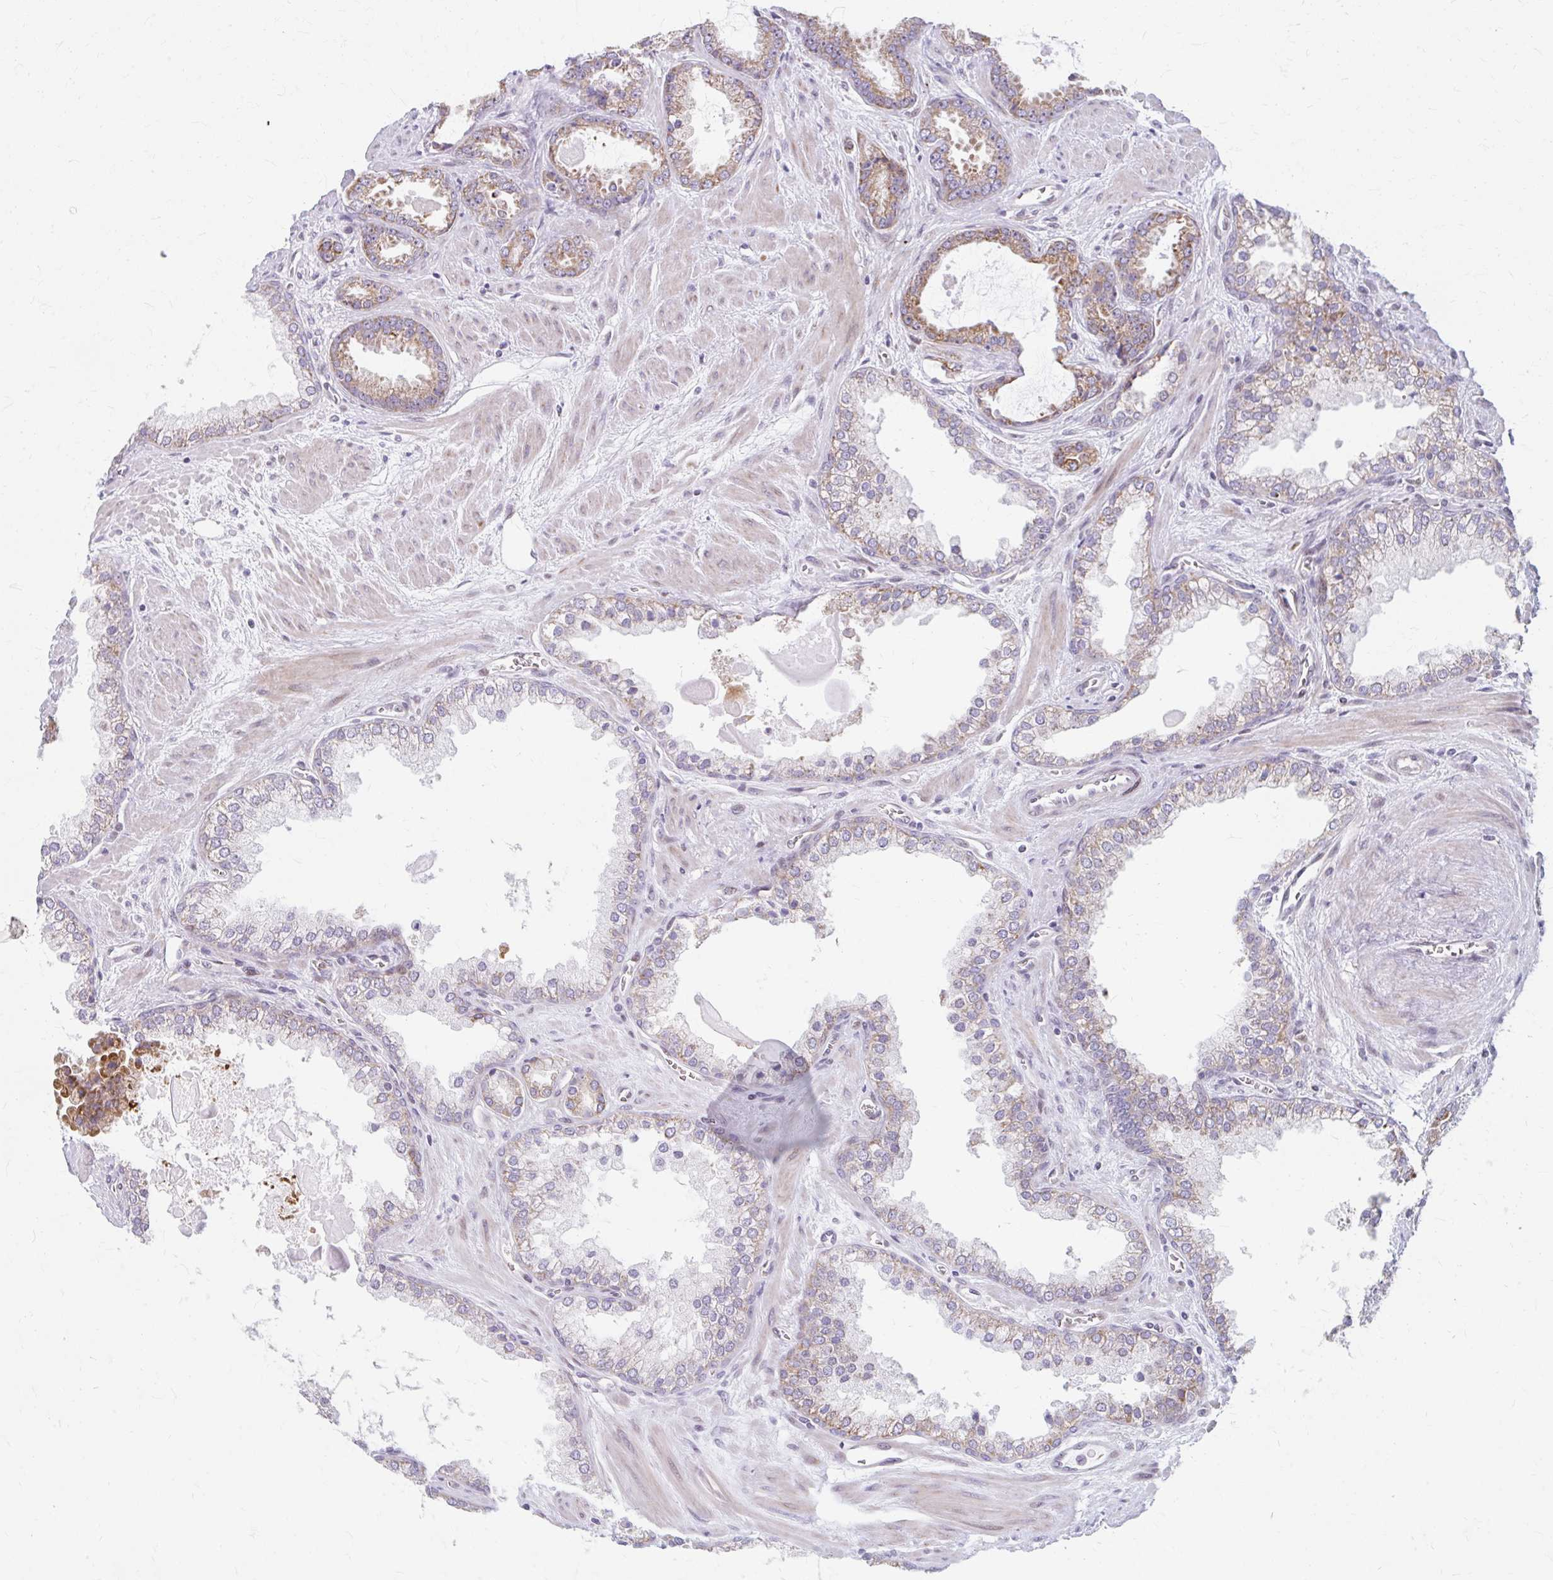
{"staining": {"intensity": "moderate", "quantity": ">75%", "location": "cytoplasmic/membranous"}, "tissue": "prostate cancer", "cell_type": "Tumor cells", "image_type": "cancer", "snomed": [{"axis": "morphology", "description": "Adenocarcinoma, Low grade"}, {"axis": "topography", "description": "Prostate"}], "caption": "Prostate cancer (low-grade adenocarcinoma) was stained to show a protein in brown. There is medium levels of moderate cytoplasmic/membranous staining in approximately >75% of tumor cells.", "gene": "BEAN1", "patient": {"sex": "male", "age": 62}}